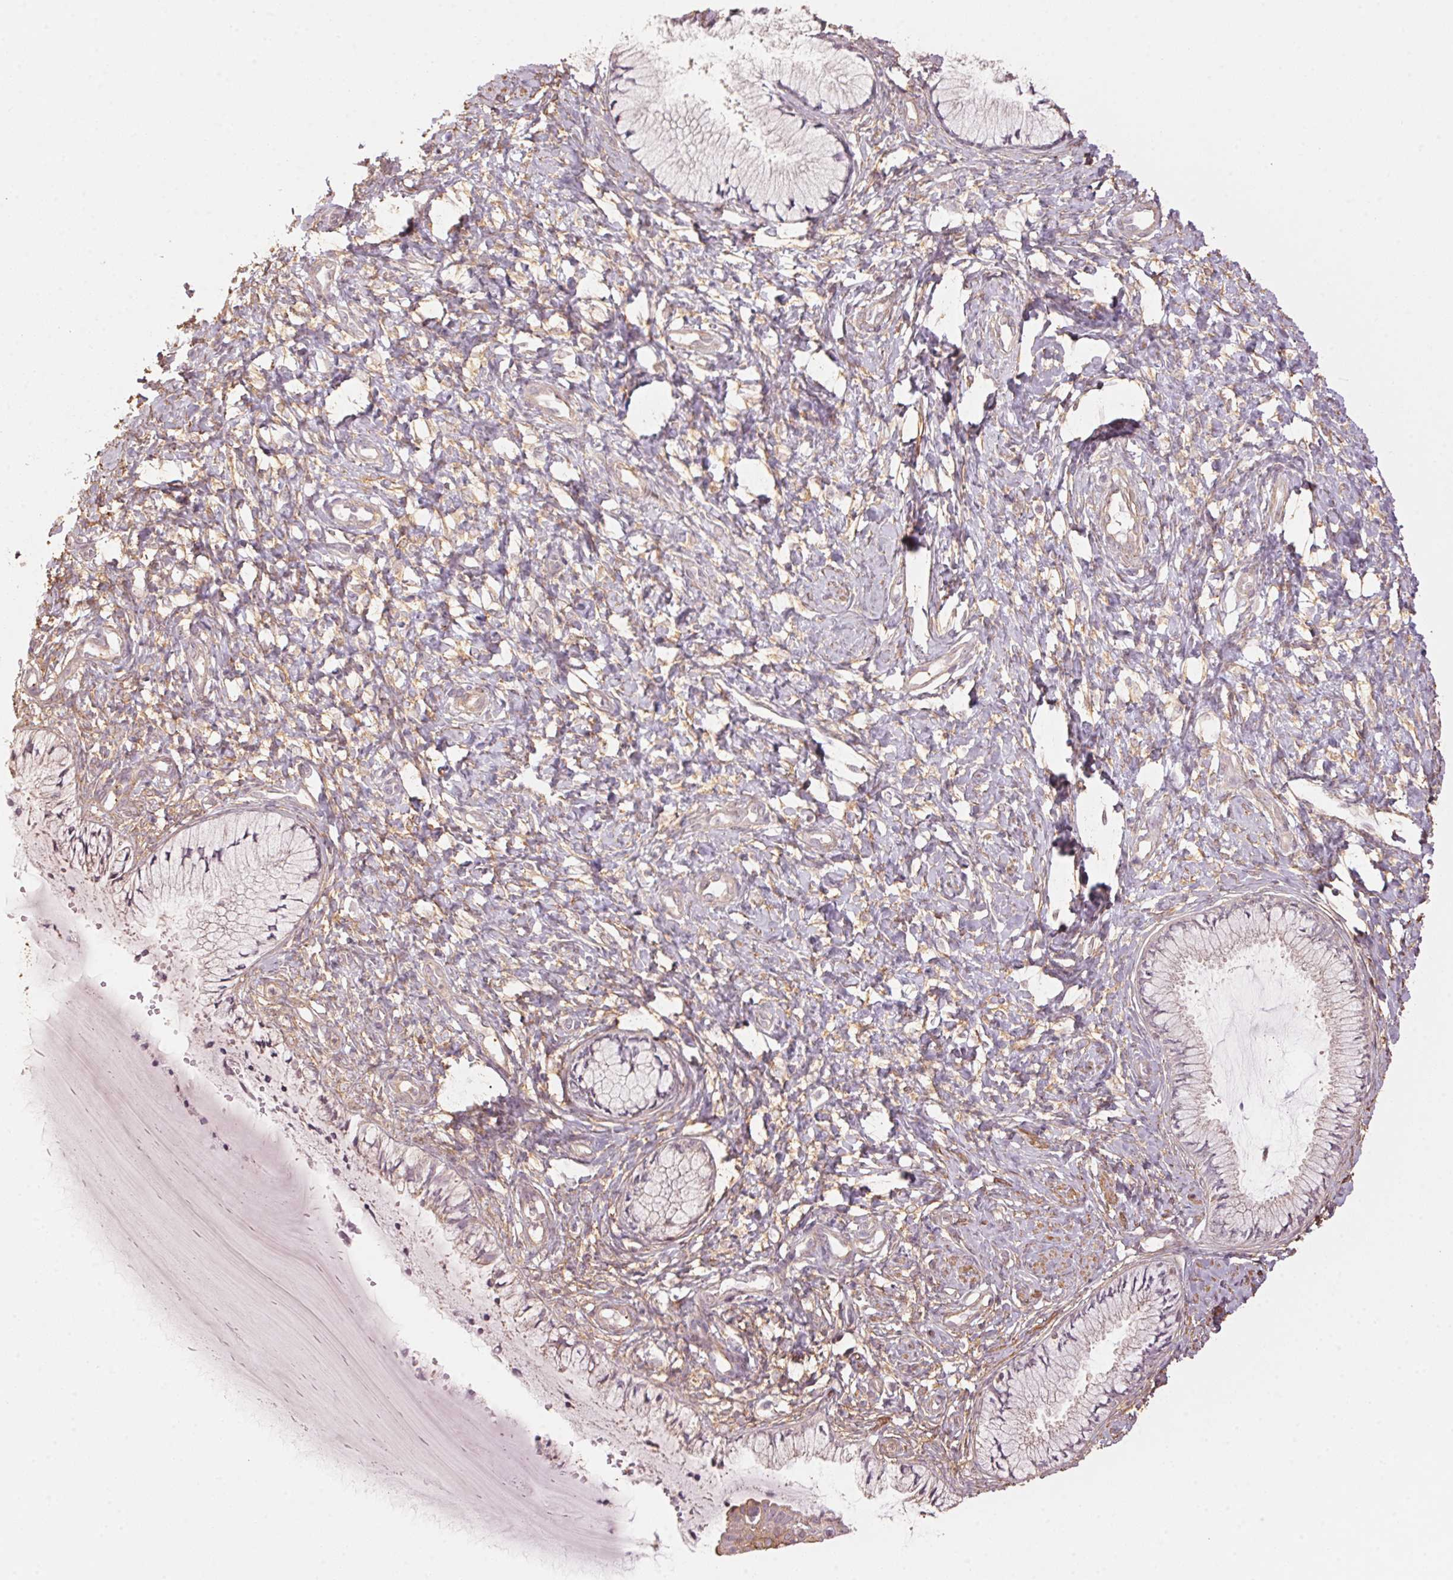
{"staining": {"intensity": "negative", "quantity": "none", "location": "none"}, "tissue": "cervix", "cell_type": "Glandular cells", "image_type": "normal", "snomed": [{"axis": "morphology", "description": "Normal tissue, NOS"}, {"axis": "topography", "description": "Cervix"}], "caption": "DAB (3,3'-diaminobenzidine) immunohistochemical staining of normal human cervix displays no significant positivity in glandular cells.", "gene": "QDPR", "patient": {"sex": "female", "age": 37}}